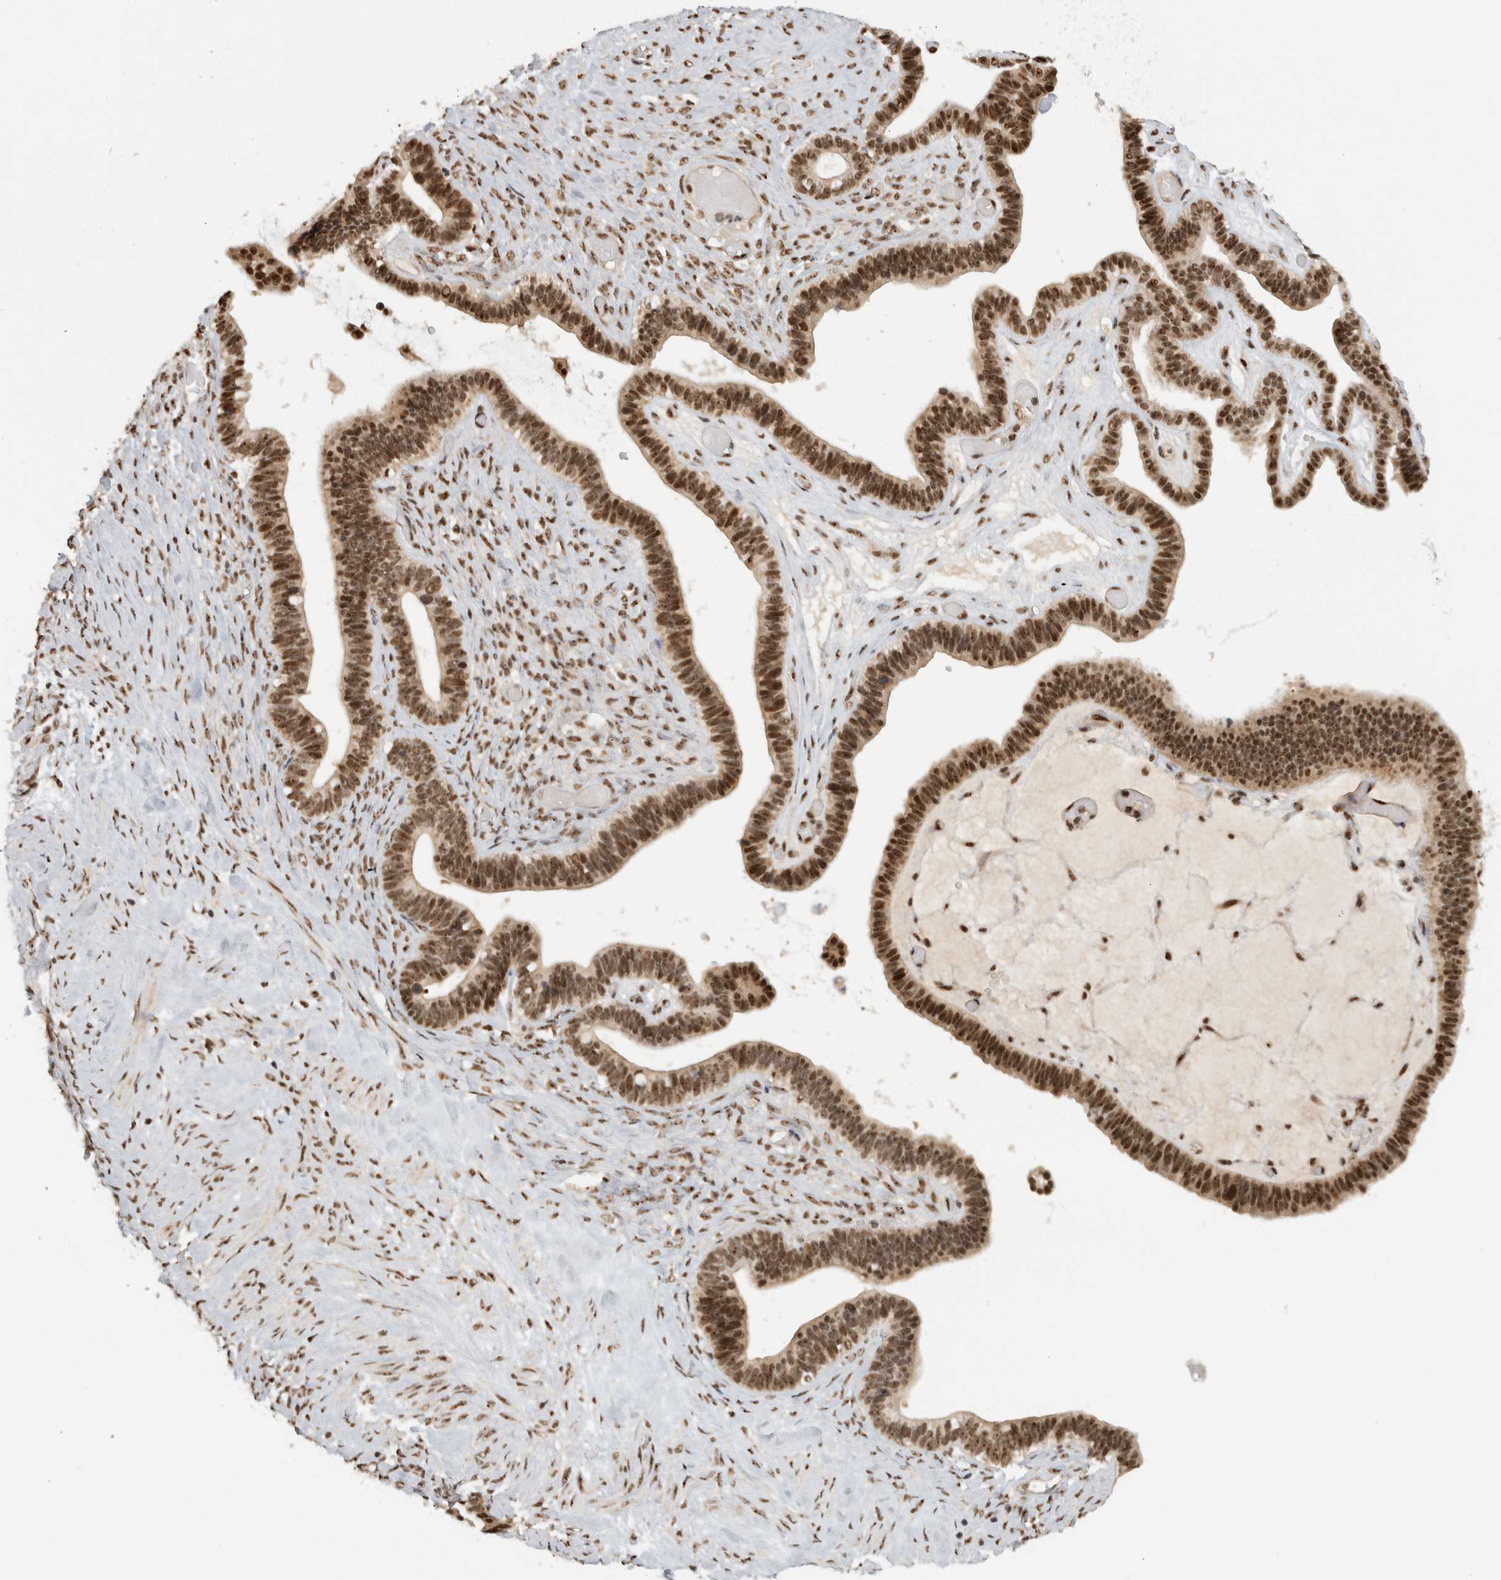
{"staining": {"intensity": "strong", "quantity": ">75%", "location": "nuclear"}, "tissue": "ovarian cancer", "cell_type": "Tumor cells", "image_type": "cancer", "snomed": [{"axis": "morphology", "description": "Cystadenocarcinoma, serous, NOS"}, {"axis": "topography", "description": "Ovary"}], "caption": "High-magnification brightfield microscopy of ovarian cancer stained with DAB (brown) and counterstained with hematoxylin (blue). tumor cells exhibit strong nuclear expression is identified in about>75% of cells.", "gene": "EBNA1BP2", "patient": {"sex": "female", "age": 56}}